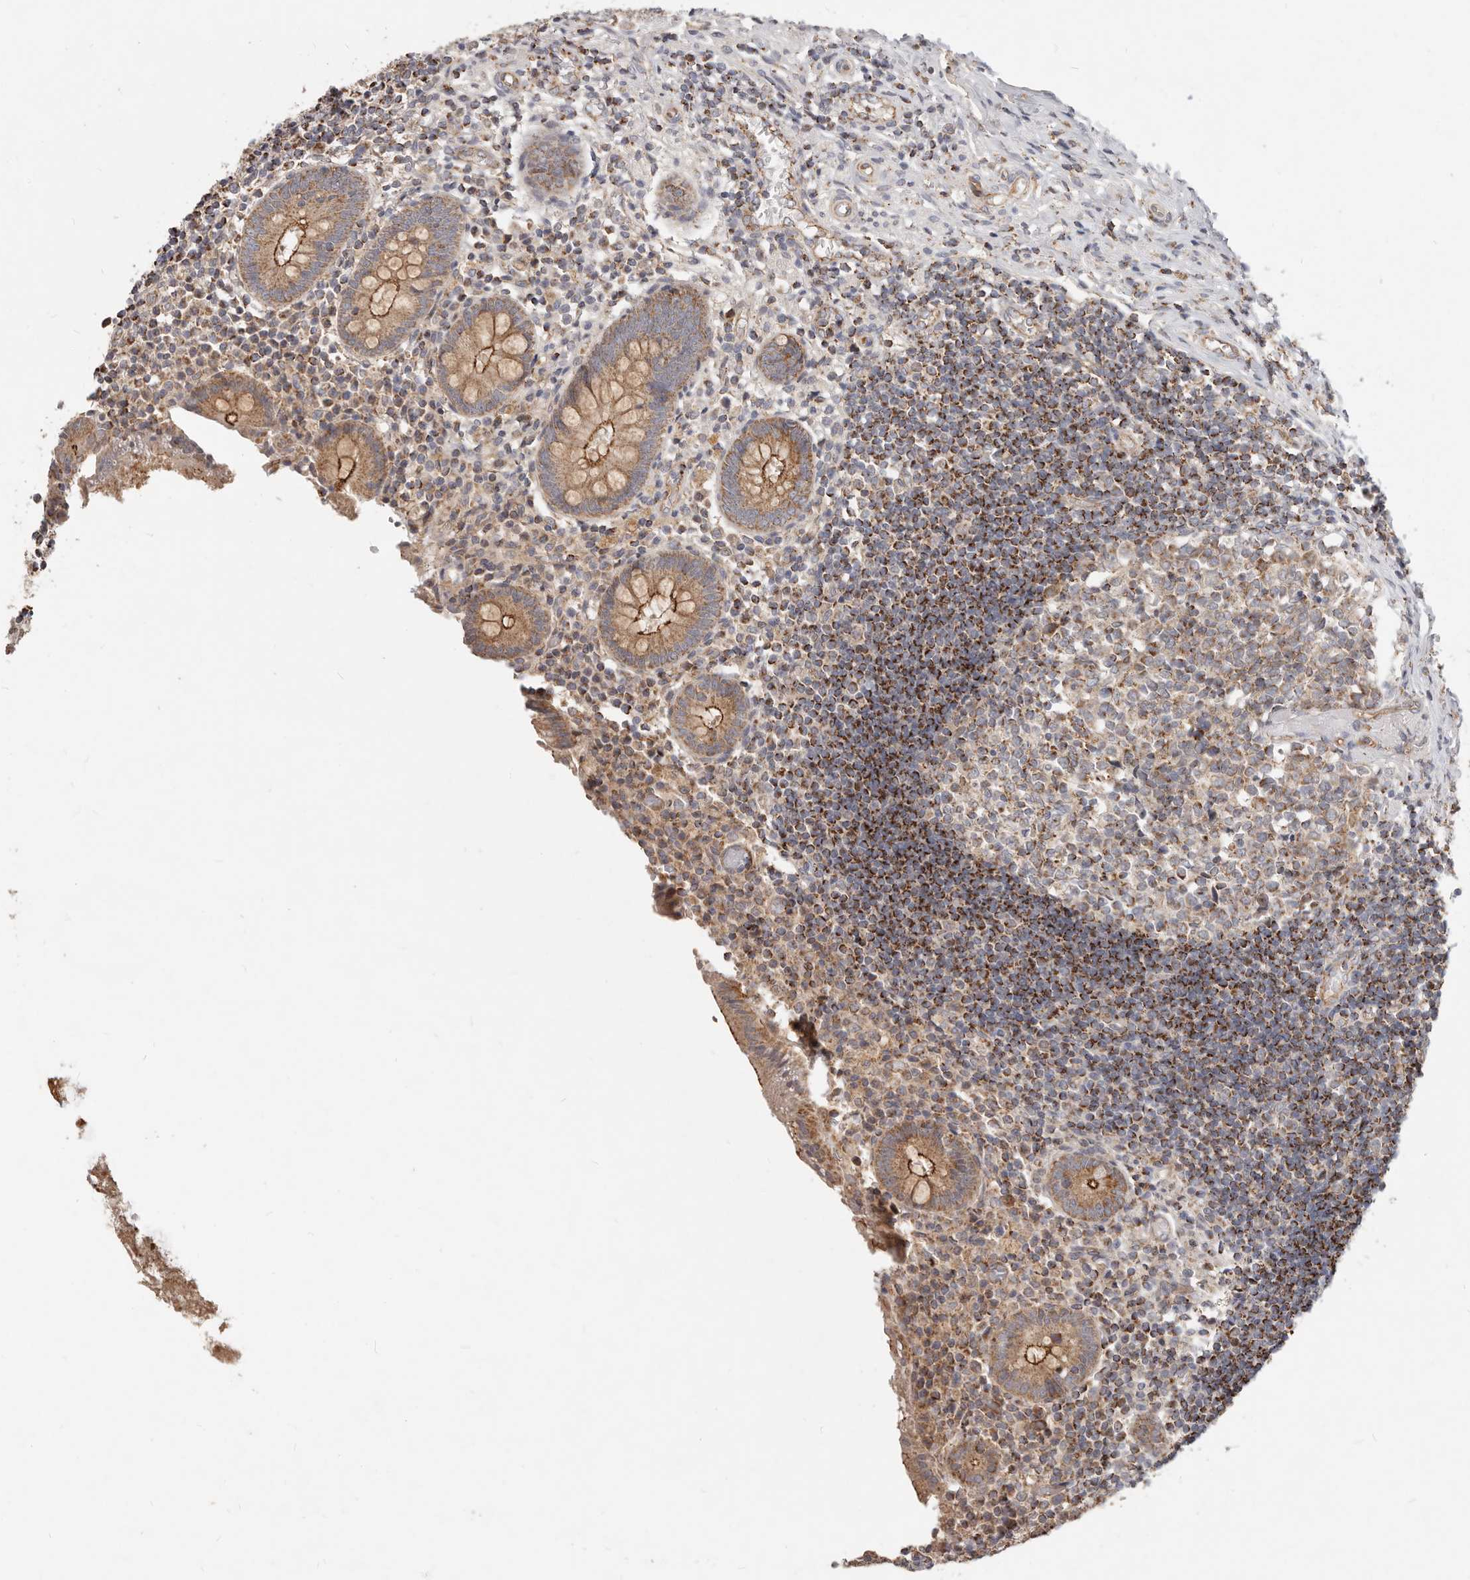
{"staining": {"intensity": "moderate", "quantity": ">75%", "location": "cytoplasmic/membranous"}, "tissue": "appendix", "cell_type": "Glandular cells", "image_type": "normal", "snomed": [{"axis": "morphology", "description": "Normal tissue, NOS"}, {"axis": "topography", "description": "Appendix"}], "caption": "Immunohistochemical staining of normal human appendix exhibits >75% levels of moderate cytoplasmic/membranous protein staining in approximately >75% of glandular cells. The staining was performed using DAB (3,3'-diaminobenzidine) to visualize the protein expression in brown, while the nuclei were stained in blue with hematoxylin (Magnification: 20x).", "gene": "USP49", "patient": {"sex": "female", "age": 17}}